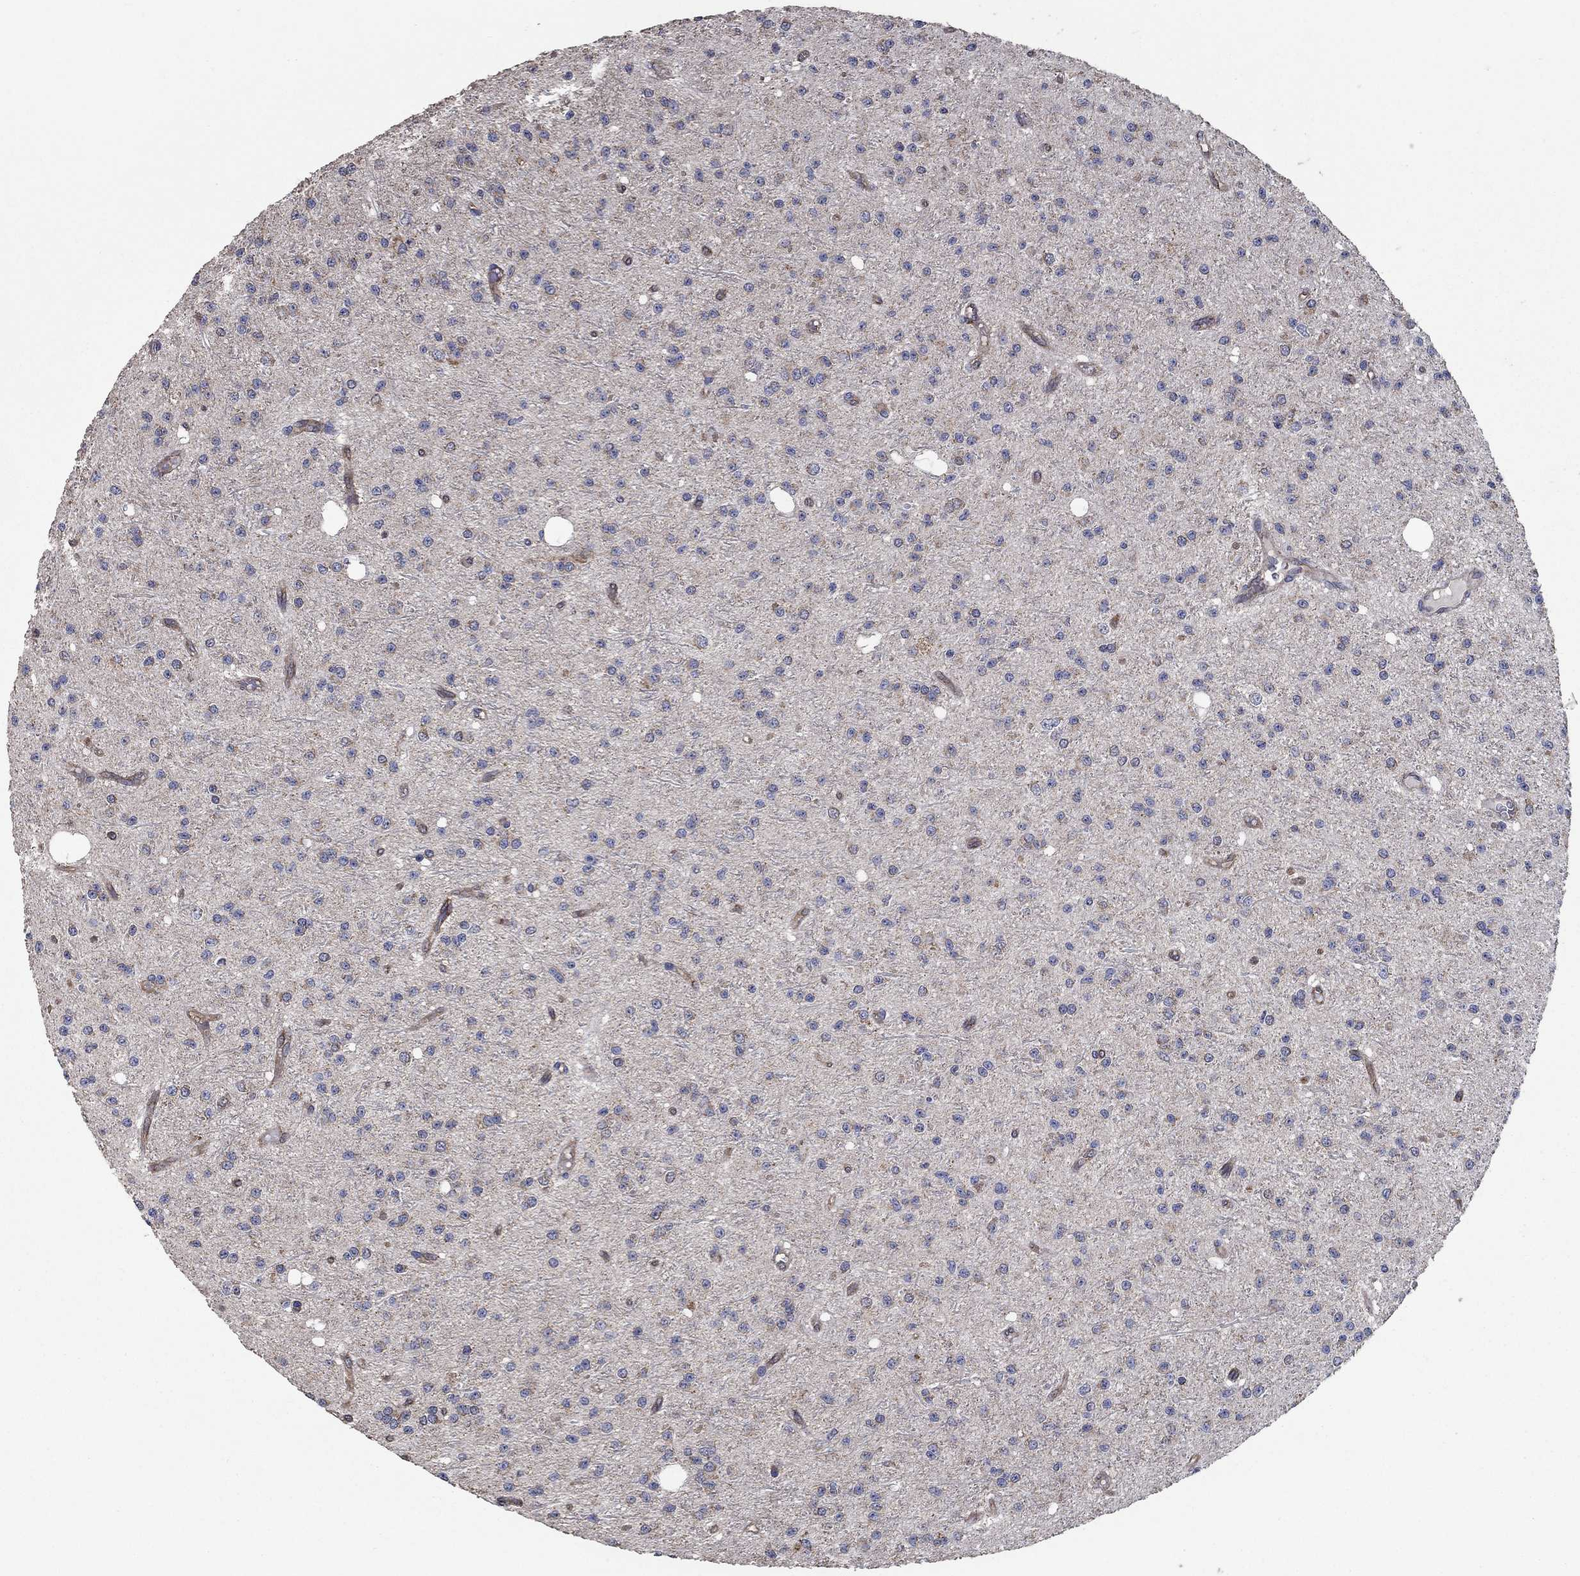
{"staining": {"intensity": "moderate", "quantity": "<25%", "location": "cytoplasmic/membranous"}, "tissue": "glioma", "cell_type": "Tumor cells", "image_type": "cancer", "snomed": [{"axis": "morphology", "description": "Glioma, malignant, Low grade"}, {"axis": "topography", "description": "Brain"}], "caption": "Protein staining by IHC displays moderate cytoplasmic/membranous expression in about <25% of tumor cells in glioma. (DAB IHC with brightfield microscopy, high magnification).", "gene": "HID1", "patient": {"sex": "male", "age": 27}}